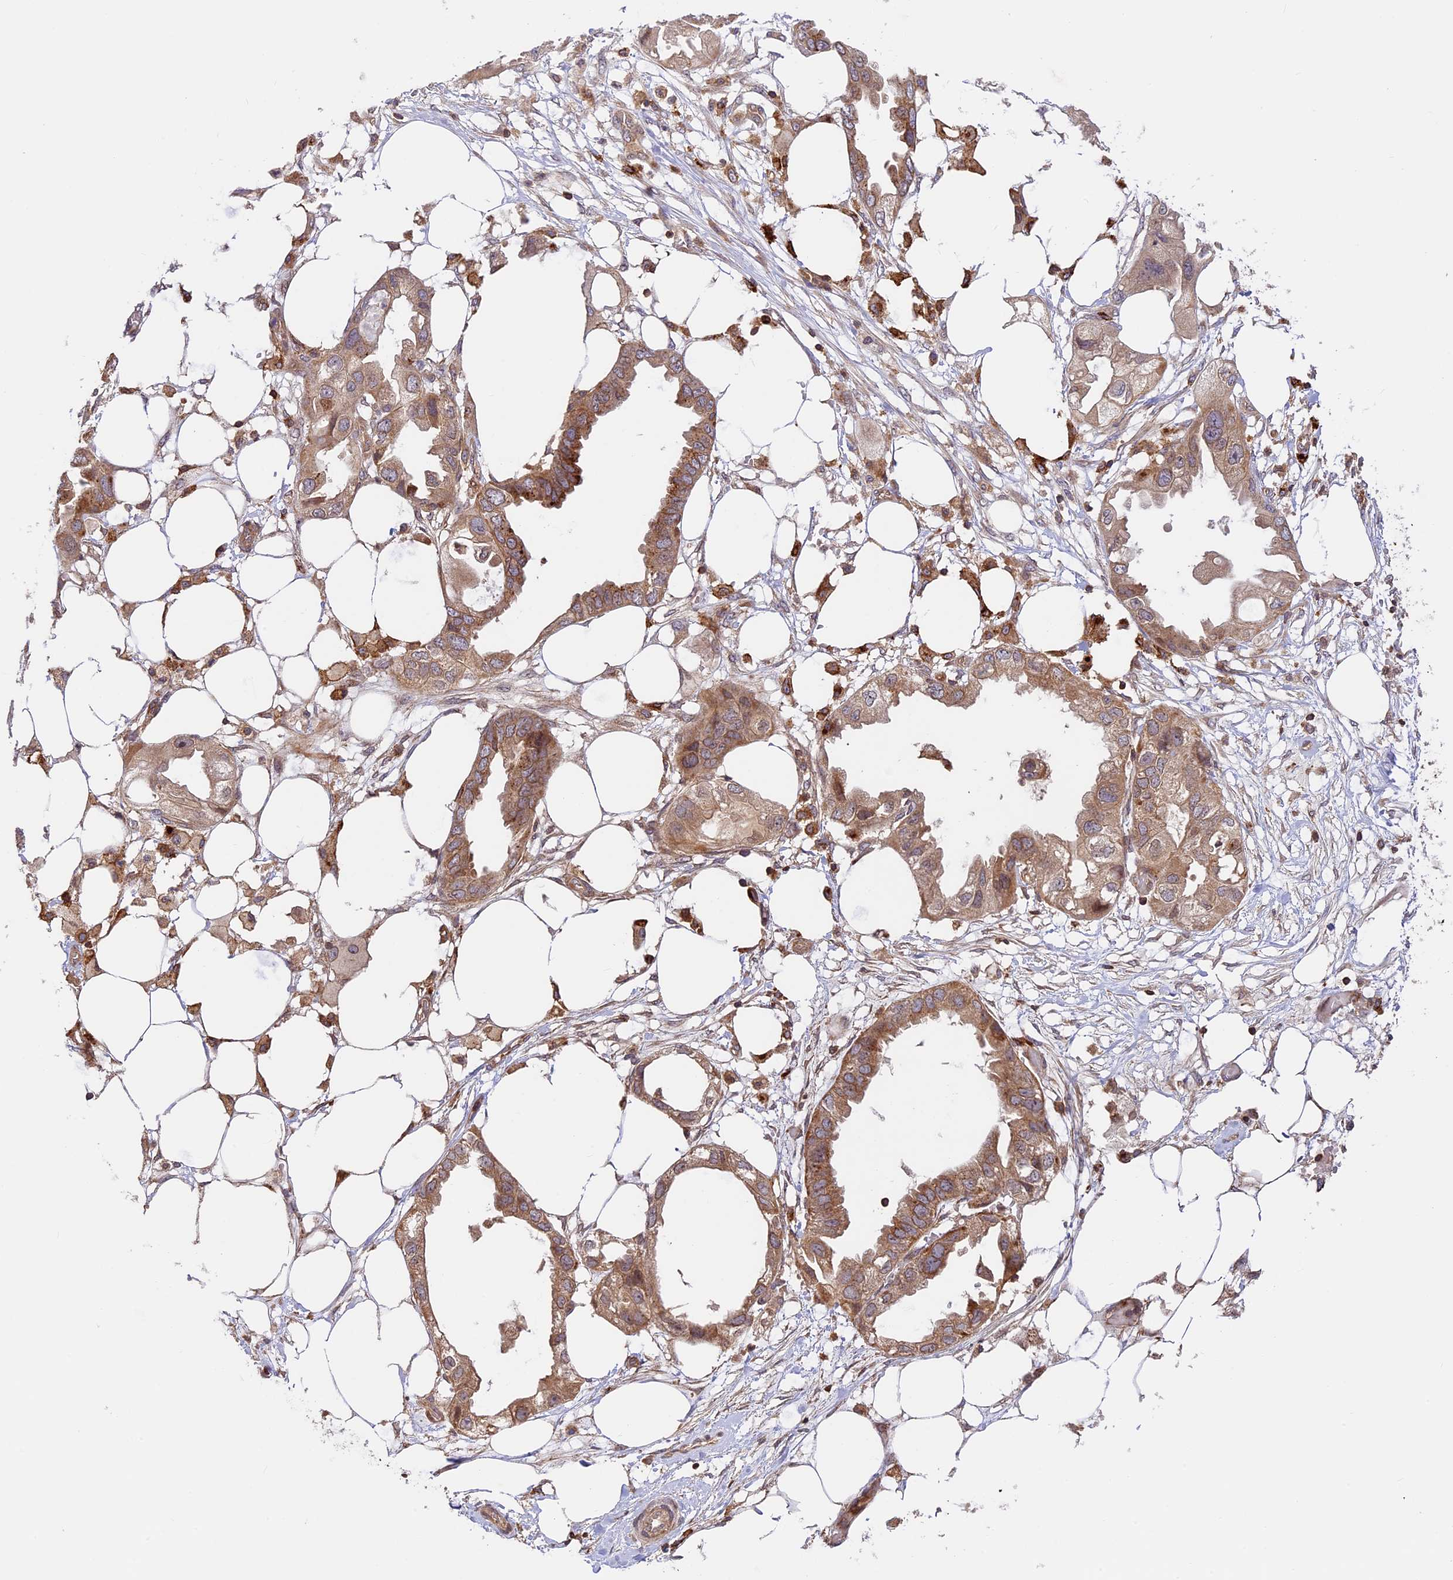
{"staining": {"intensity": "moderate", "quantity": "25%-75%", "location": "cytoplasmic/membranous"}, "tissue": "endometrial cancer", "cell_type": "Tumor cells", "image_type": "cancer", "snomed": [{"axis": "morphology", "description": "Adenocarcinoma, NOS"}, {"axis": "morphology", "description": "Adenocarcinoma, metastatic, NOS"}, {"axis": "topography", "description": "Adipose tissue"}, {"axis": "topography", "description": "Endometrium"}], "caption": "Endometrial adenocarcinoma was stained to show a protein in brown. There is medium levels of moderate cytoplasmic/membranous positivity in about 25%-75% of tumor cells.", "gene": "DGKH", "patient": {"sex": "female", "age": 67}}